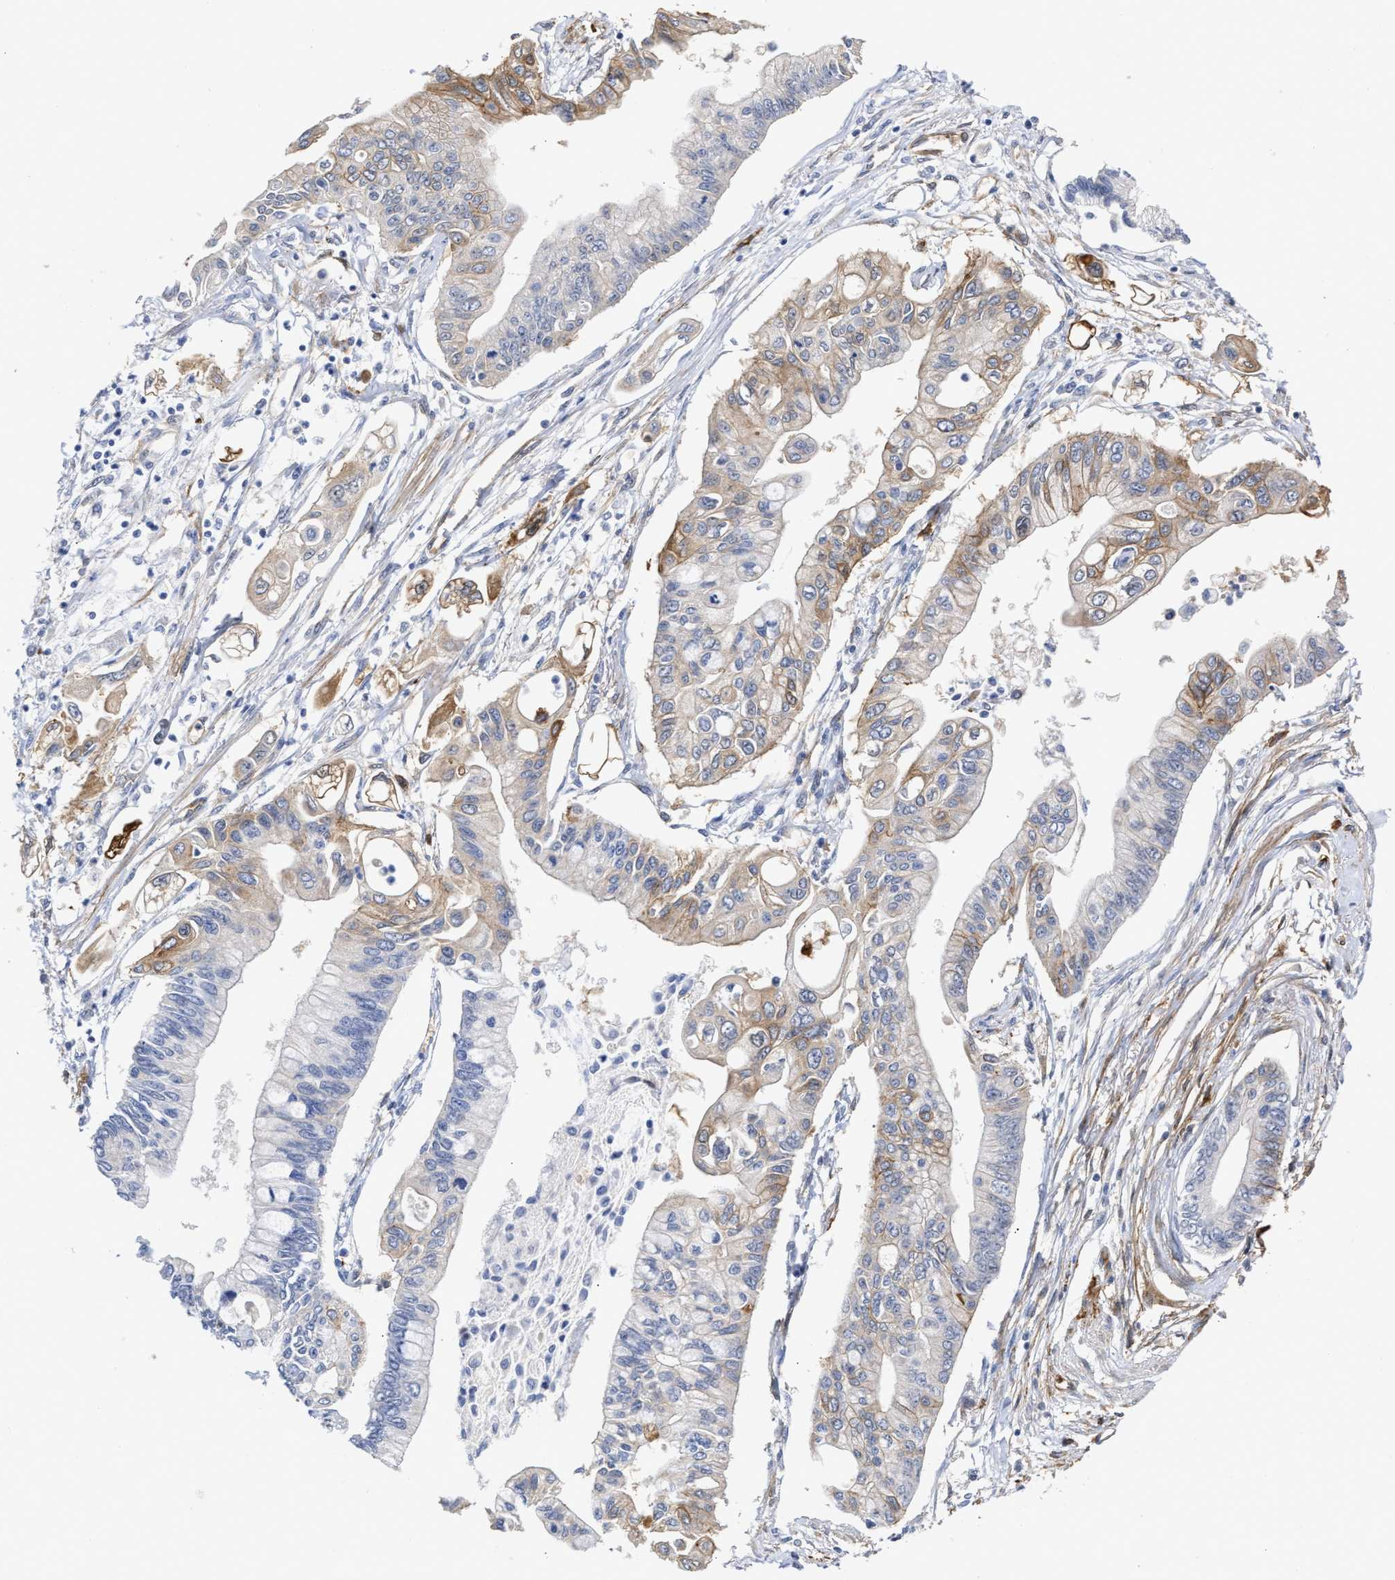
{"staining": {"intensity": "moderate", "quantity": "<25%", "location": "cytoplasmic/membranous"}, "tissue": "pancreatic cancer", "cell_type": "Tumor cells", "image_type": "cancer", "snomed": [{"axis": "morphology", "description": "Adenocarcinoma, NOS"}, {"axis": "topography", "description": "Pancreas"}], "caption": "A histopathology image showing moderate cytoplasmic/membranous positivity in approximately <25% of tumor cells in pancreatic cancer (adenocarcinoma), as visualized by brown immunohistochemical staining.", "gene": "AHNAK2", "patient": {"sex": "female", "age": 77}}